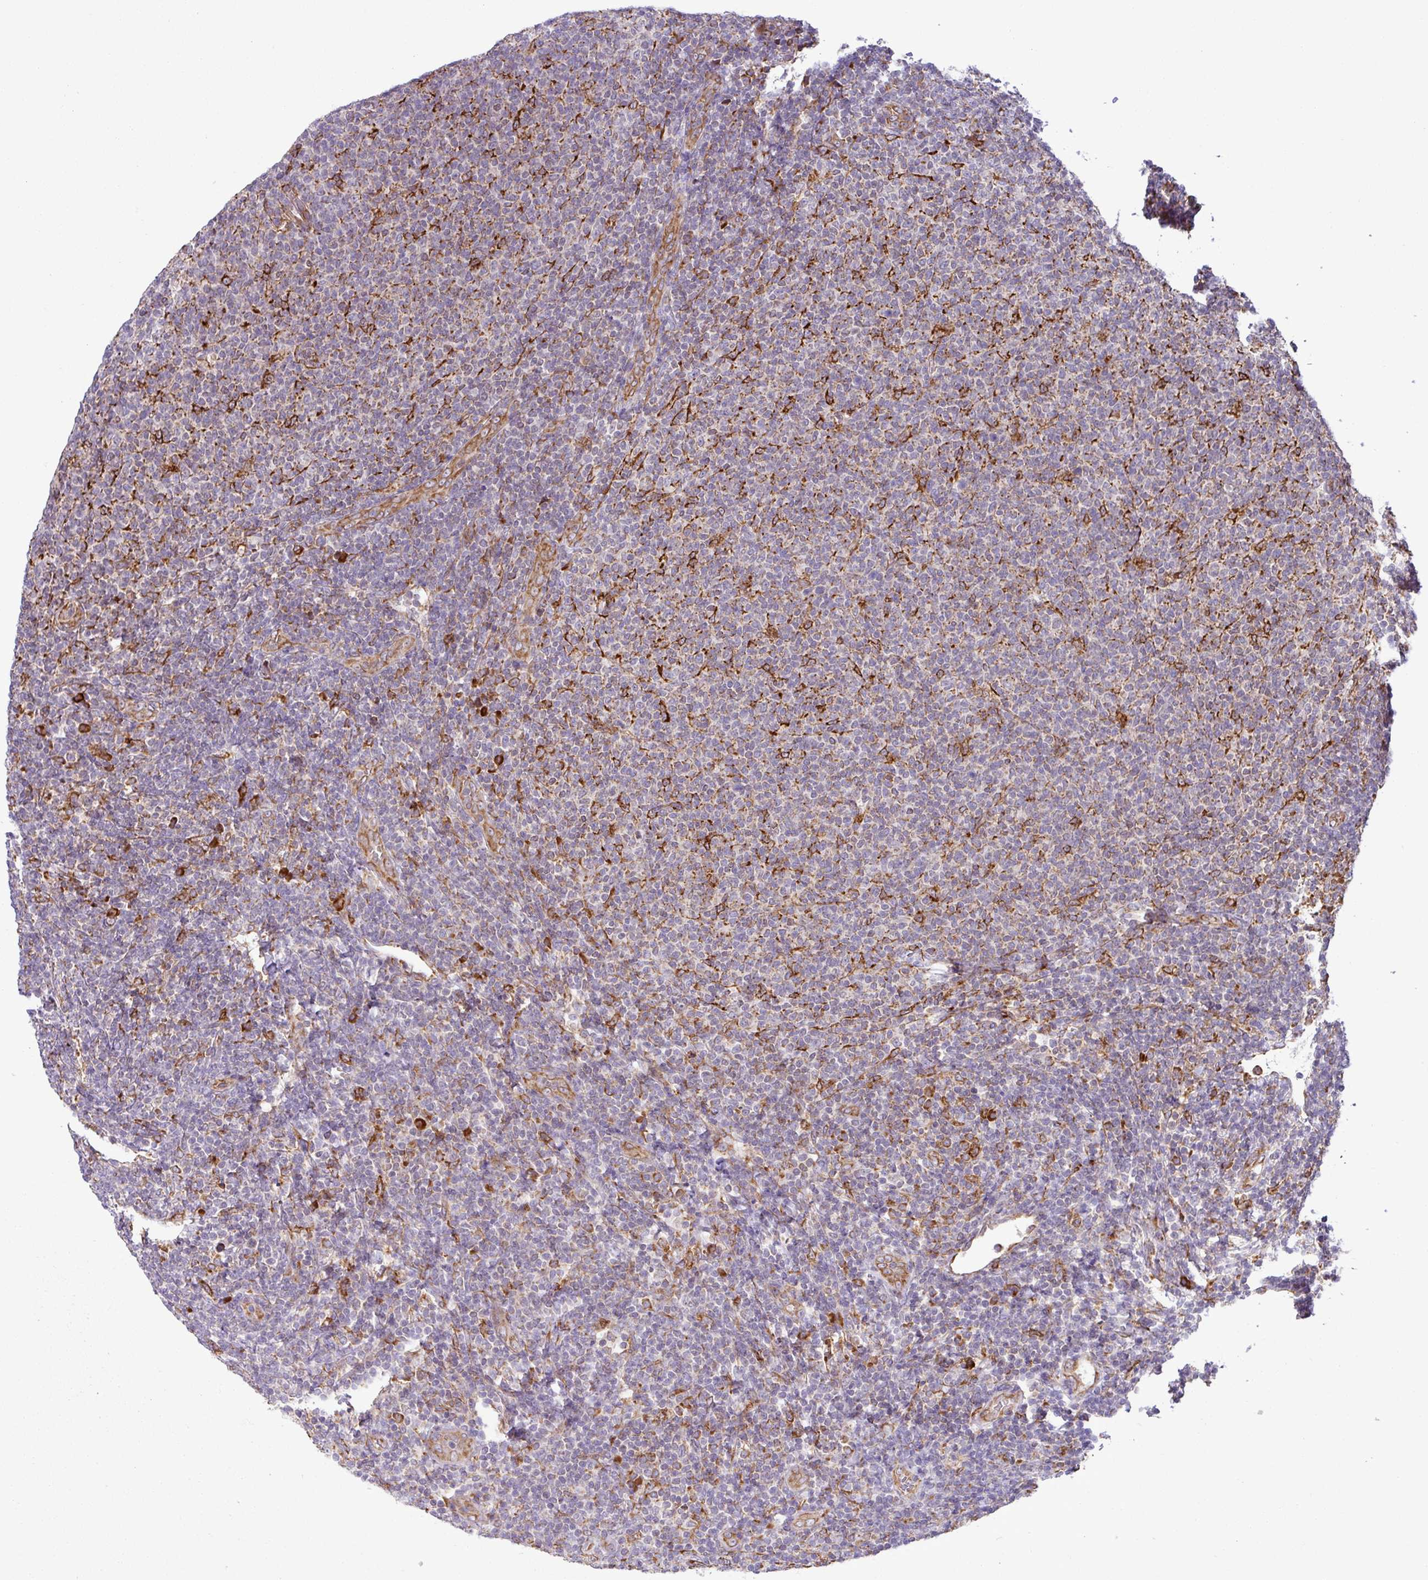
{"staining": {"intensity": "weak", "quantity": "<25%", "location": "cytoplasmic/membranous"}, "tissue": "lymphoma", "cell_type": "Tumor cells", "image_type": "cancer", "snomed": [{"axis": "morphology", "description": "Malignant lymphoma, non-Hodgkin's type, Low grade"}, {"axis": "topography", "description": "Lymph node"}], "caption": "High magnification brightfield microscopy of low-grade malignant lymphoma, non-Hodgkin's type stained with DAB (brown) and counterstained with hematoxylin (blue): tumor cells show no significant positivity.", "gene": "SLC39A7", "patient": {"sex": "male", "age": 66}}